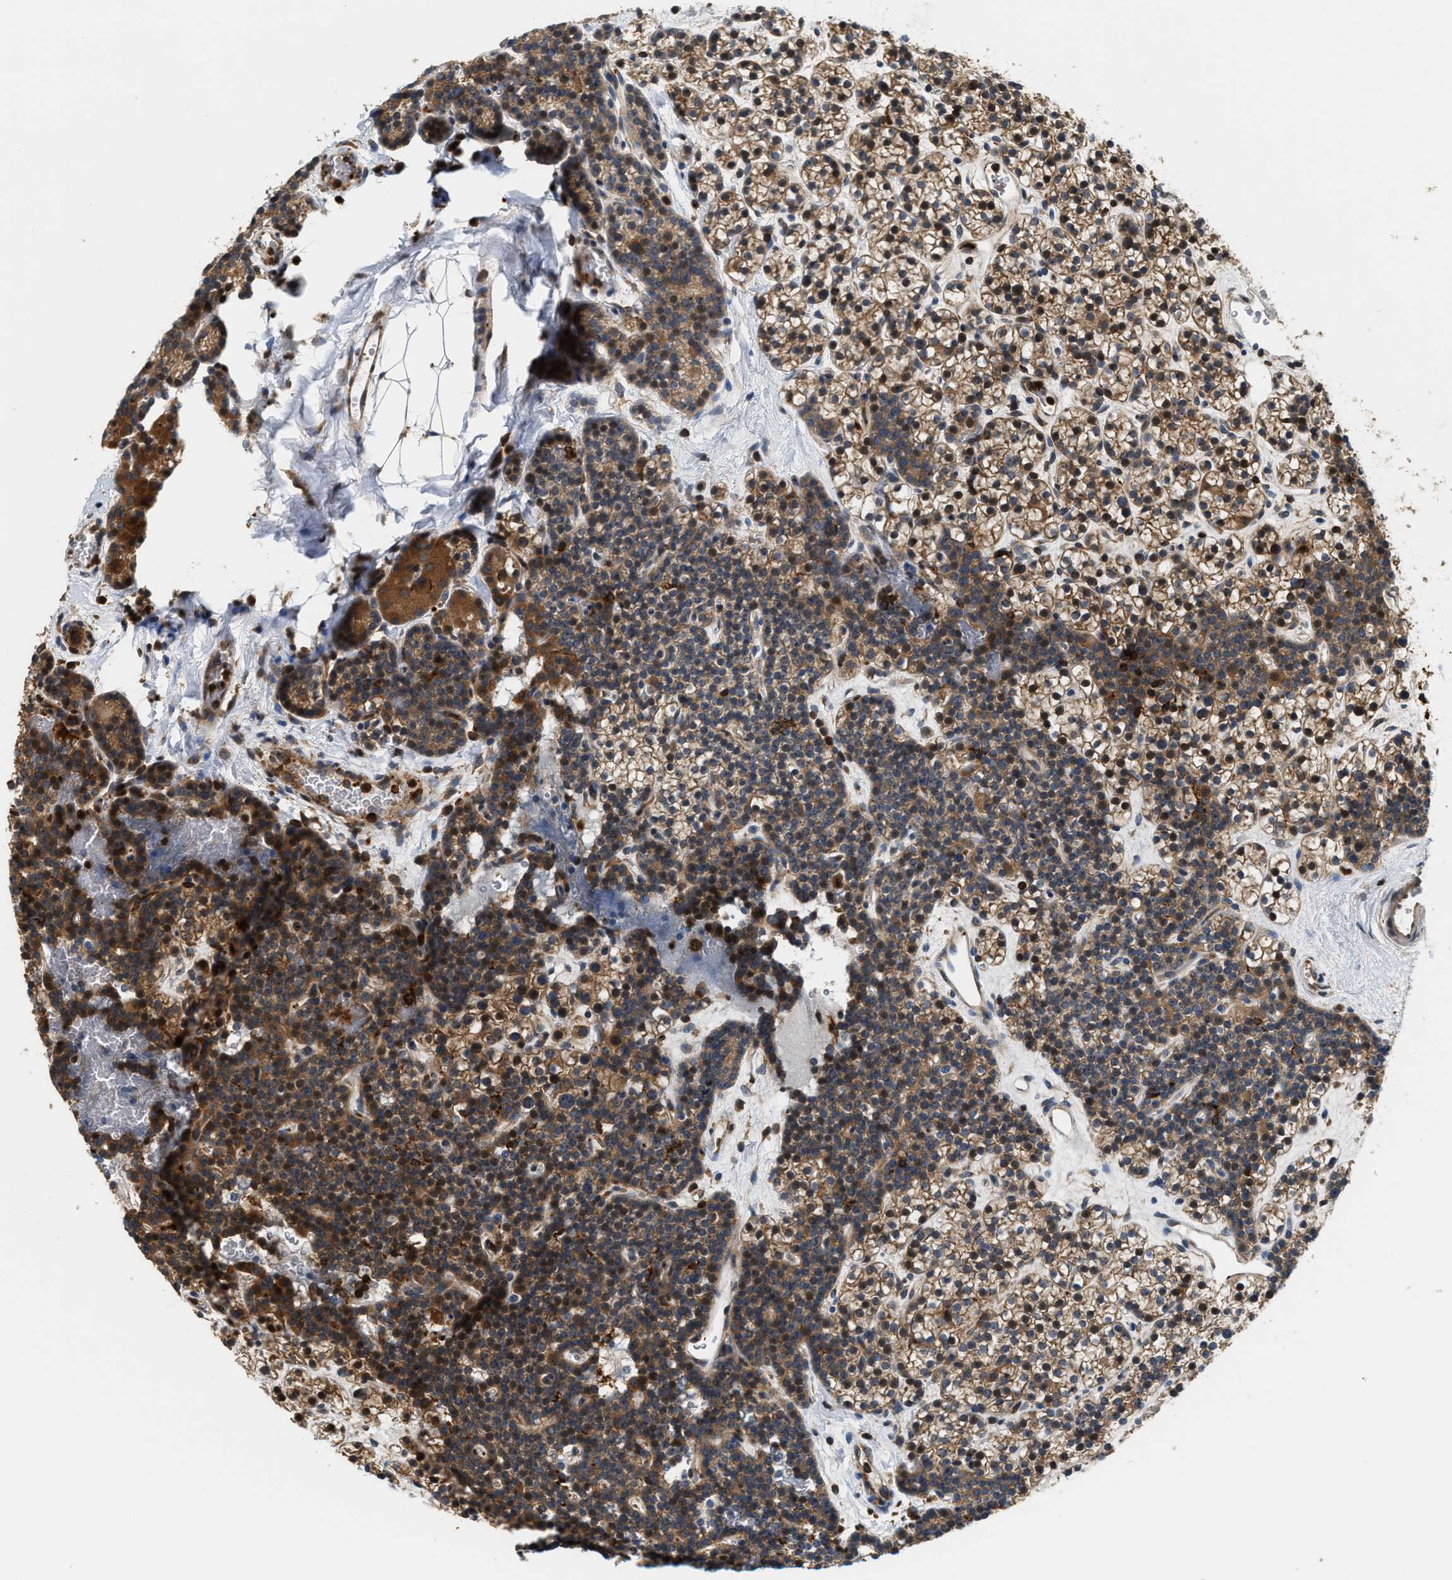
{"staining": {"intensity": "moderate", "quantity": ">75%", "location": "cytoplasmic/membranous"}, "tissue": "parathyroid gland", "cell_type": "Glandular cells", "image_type": "normal", "snomed": [{"axis": "morphology", "description": "Normal tissue, NOS"}, {"axis": "morphology", "description": "Adenoma, NOS"}, {"axis": "topography", "description": "Parathyroid gland"}], "caption": "DAB immunohistochemical staining of normal human parathyroid gland exhibits moderate cytoplasmic/membranous protein staining in approximately >75% of glandular cells.", "gene": "SNX5", "patient": {"sex": "female", "age": 54}}